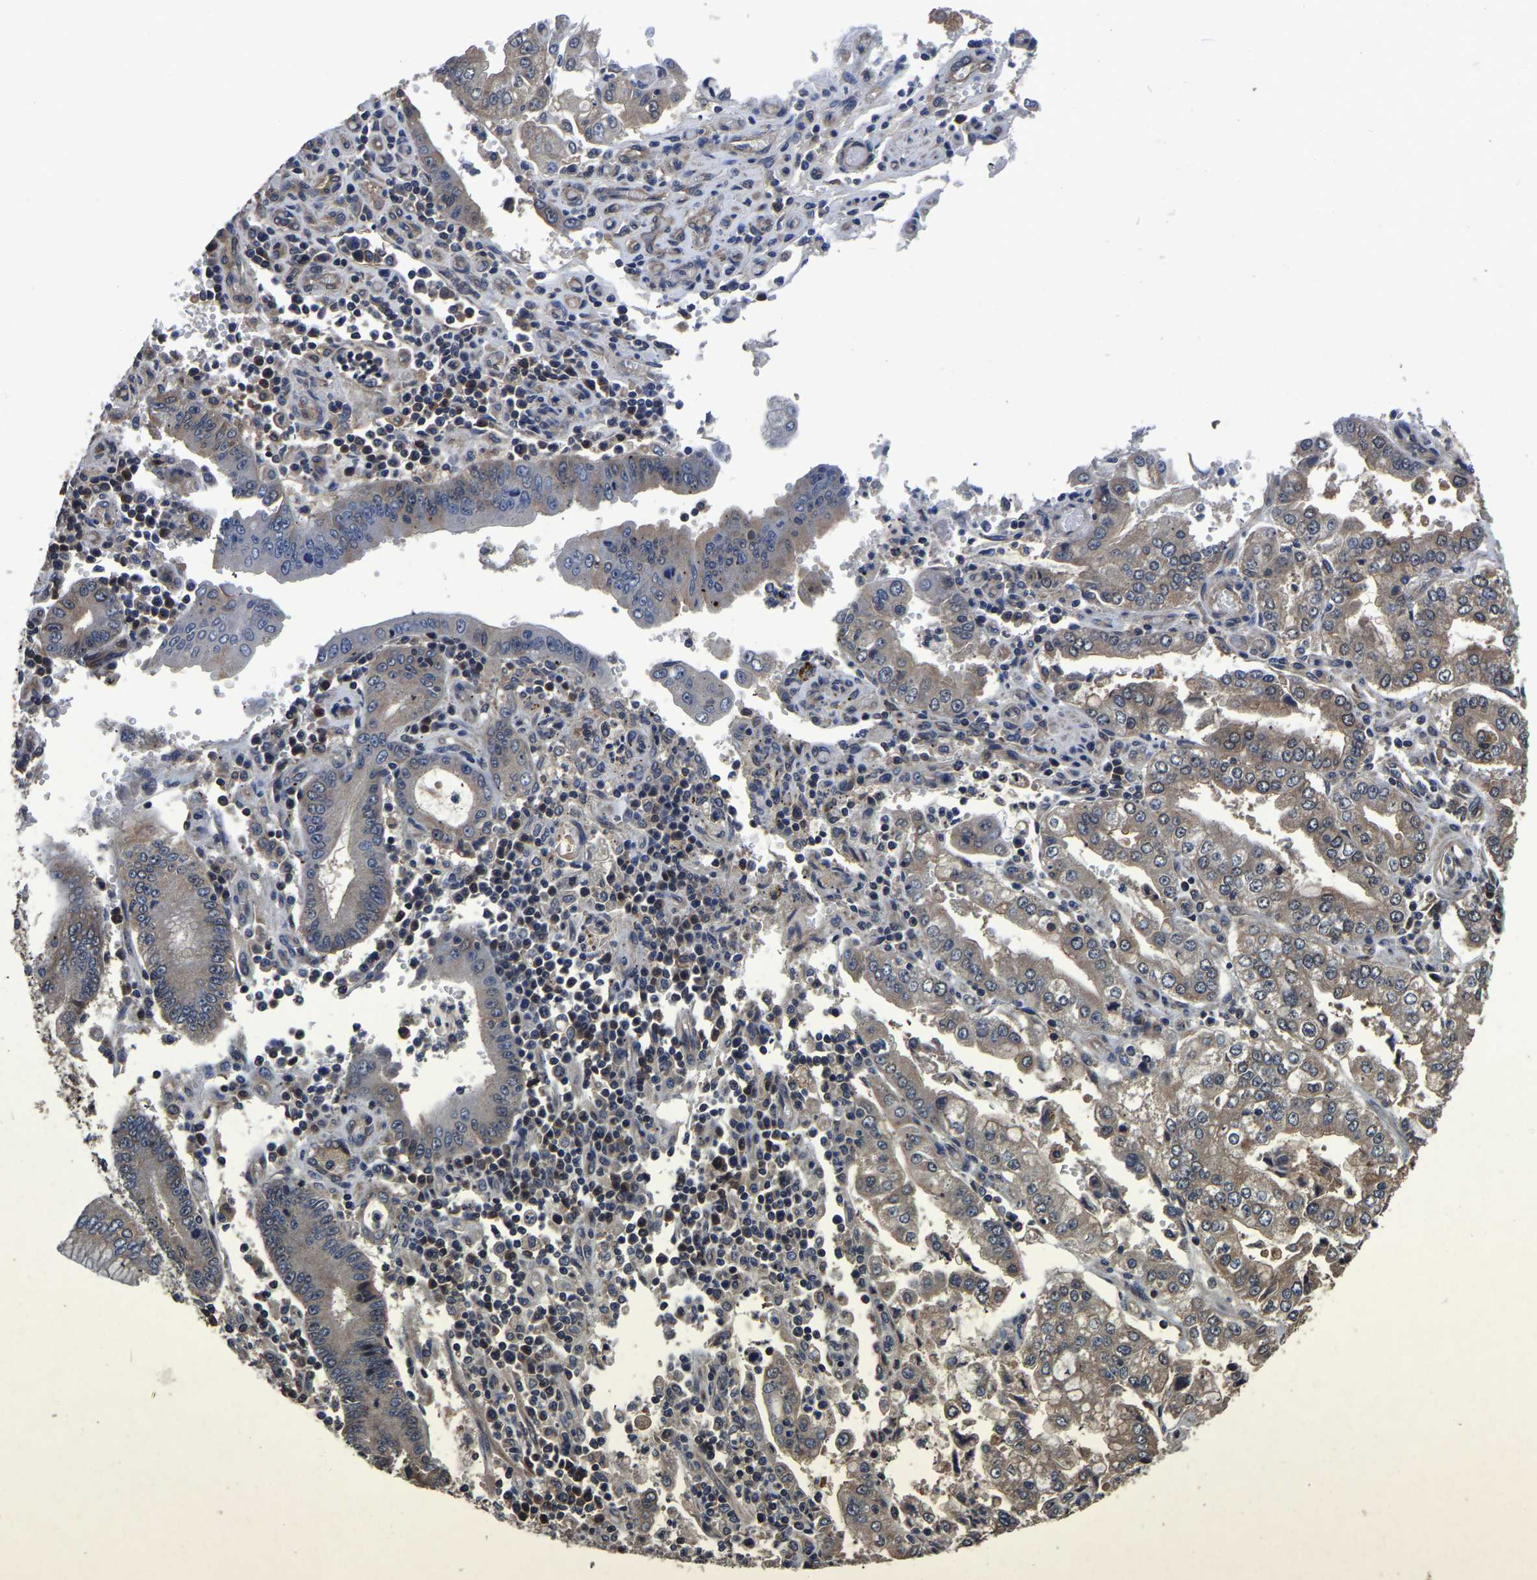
{"staining": {"intensity": "moderate", "quantity": "25%-75%", "location": "cytoplasmic/membranous"}, "tissue": "stomach cancer", "cell_type": "Tumor cells", "image_type": "cancer", "snomed": [{"axis": "morphology", "description": "Adenocarcinoma, NOS"}, {"axis": "topography", "description": "Stomach"}], "caption": "Immunohistochemical staining of adenocarcinoma (stomach) shows medium levels of moderate cytoplasmic/membranous protein staining in about 25%-75% of tumor cells. The protein of interest is stained brown, and the nuclei are stained in blue (DAB IHC with brightfield microscopy, high magnification).", "gene": "CRYZL1", "patient": {"sex": "male", "age": 76}}